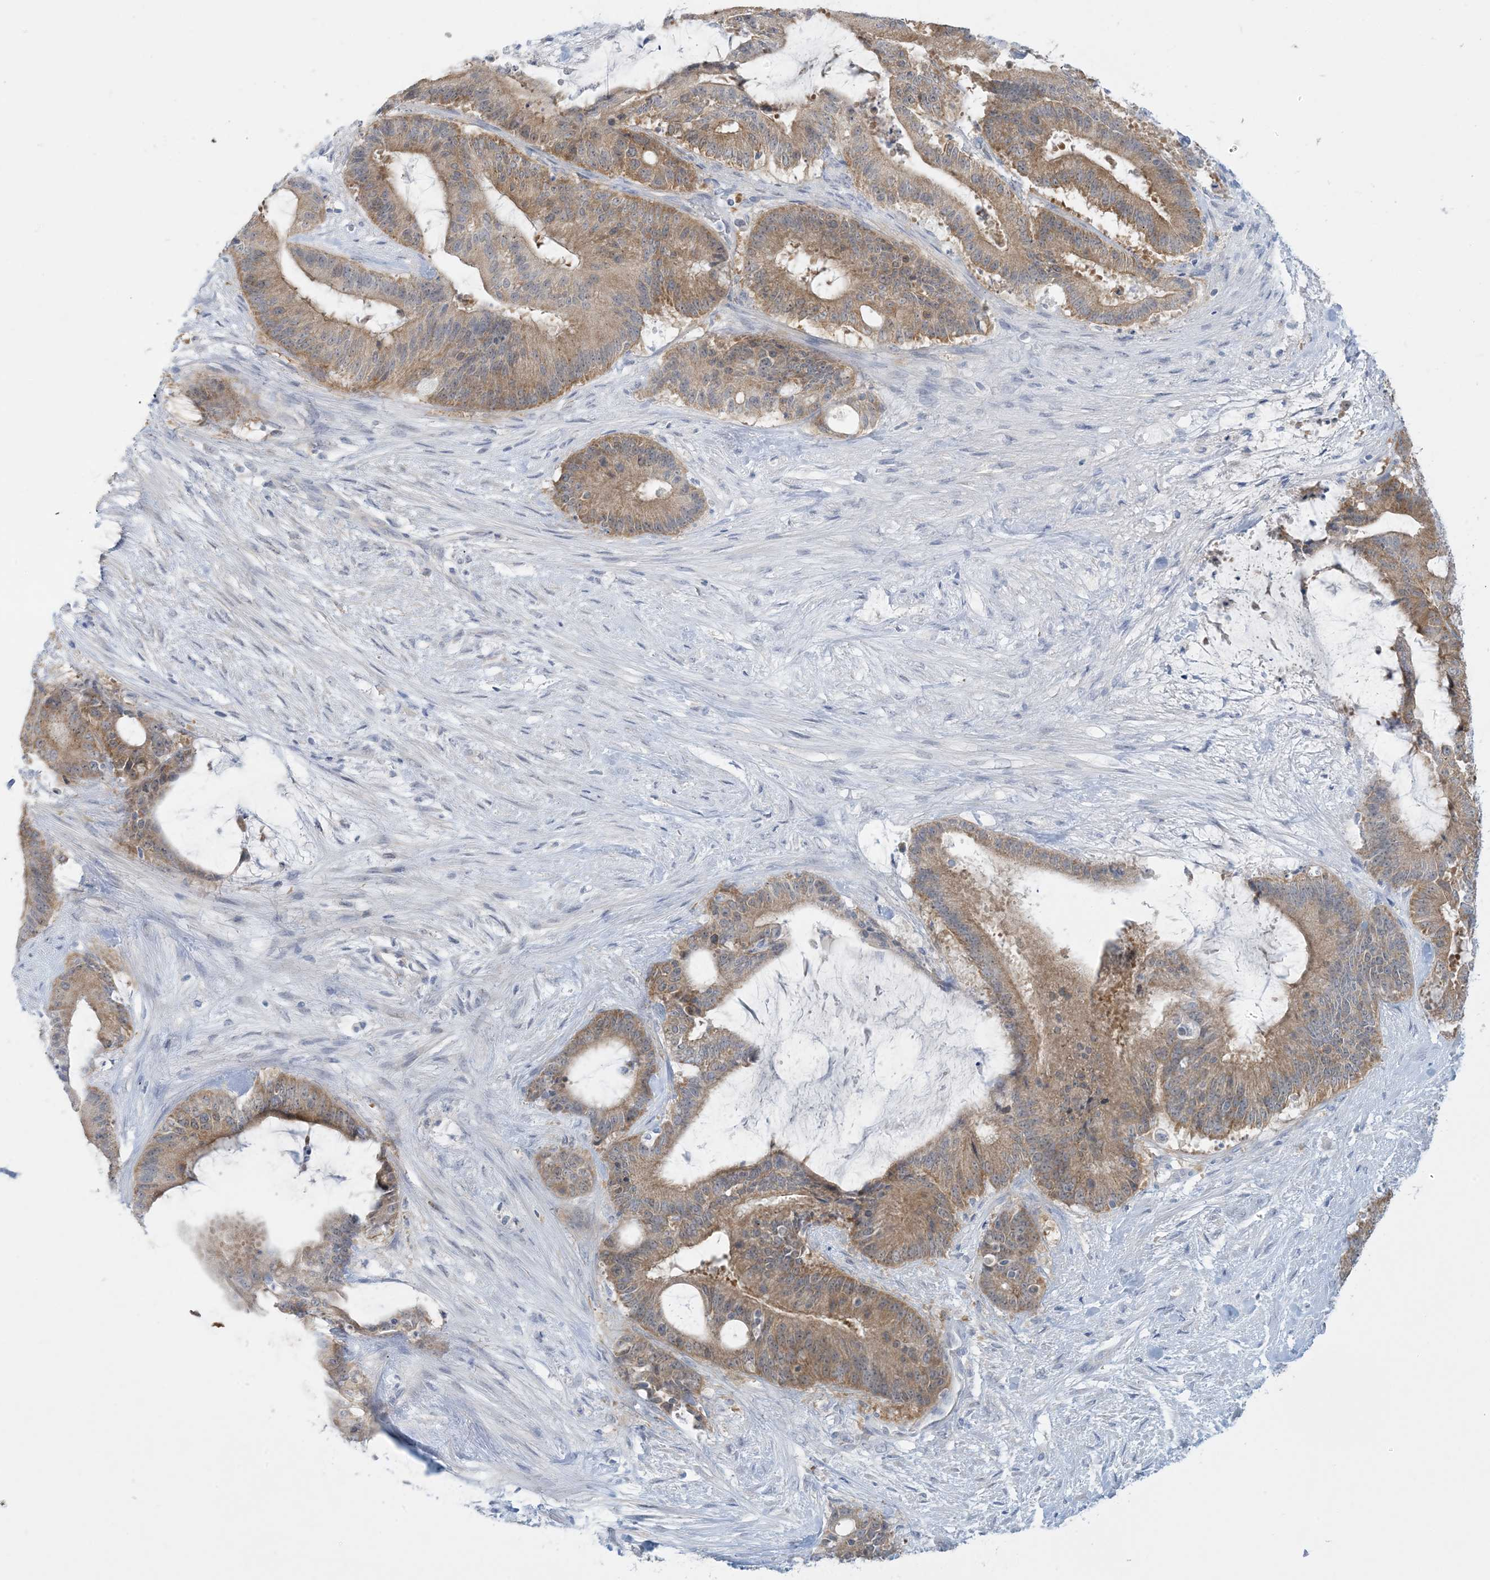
{"staining": {"intensity": "moderate", "quantity": ">75%", "location": "cytoplasmic/membranous"}, "tissue": "liver cancer", "cell_type": "Tumor cells", "image_type": "cancer", "snomed": [{"axis": "morphology", "description": "Normal tissue, NOS"}, {"axis": "morphology", "description": "Cholangiocarcinoma"}, {"axis": "topography", "description": "Liver"}, {"axis": "topography", "description": "Peripheral nerve tissue"}], "caption": "This image shows liver cancer stained with immunohistochemistry to label a protein in brown. The cytoplasmic/membranous of tumor cells show moderate positivity for the protein. Nuclei are counter-stained blue.", "gene": "MRPS18A", "patient": {"sex": "female", "age": 73}}